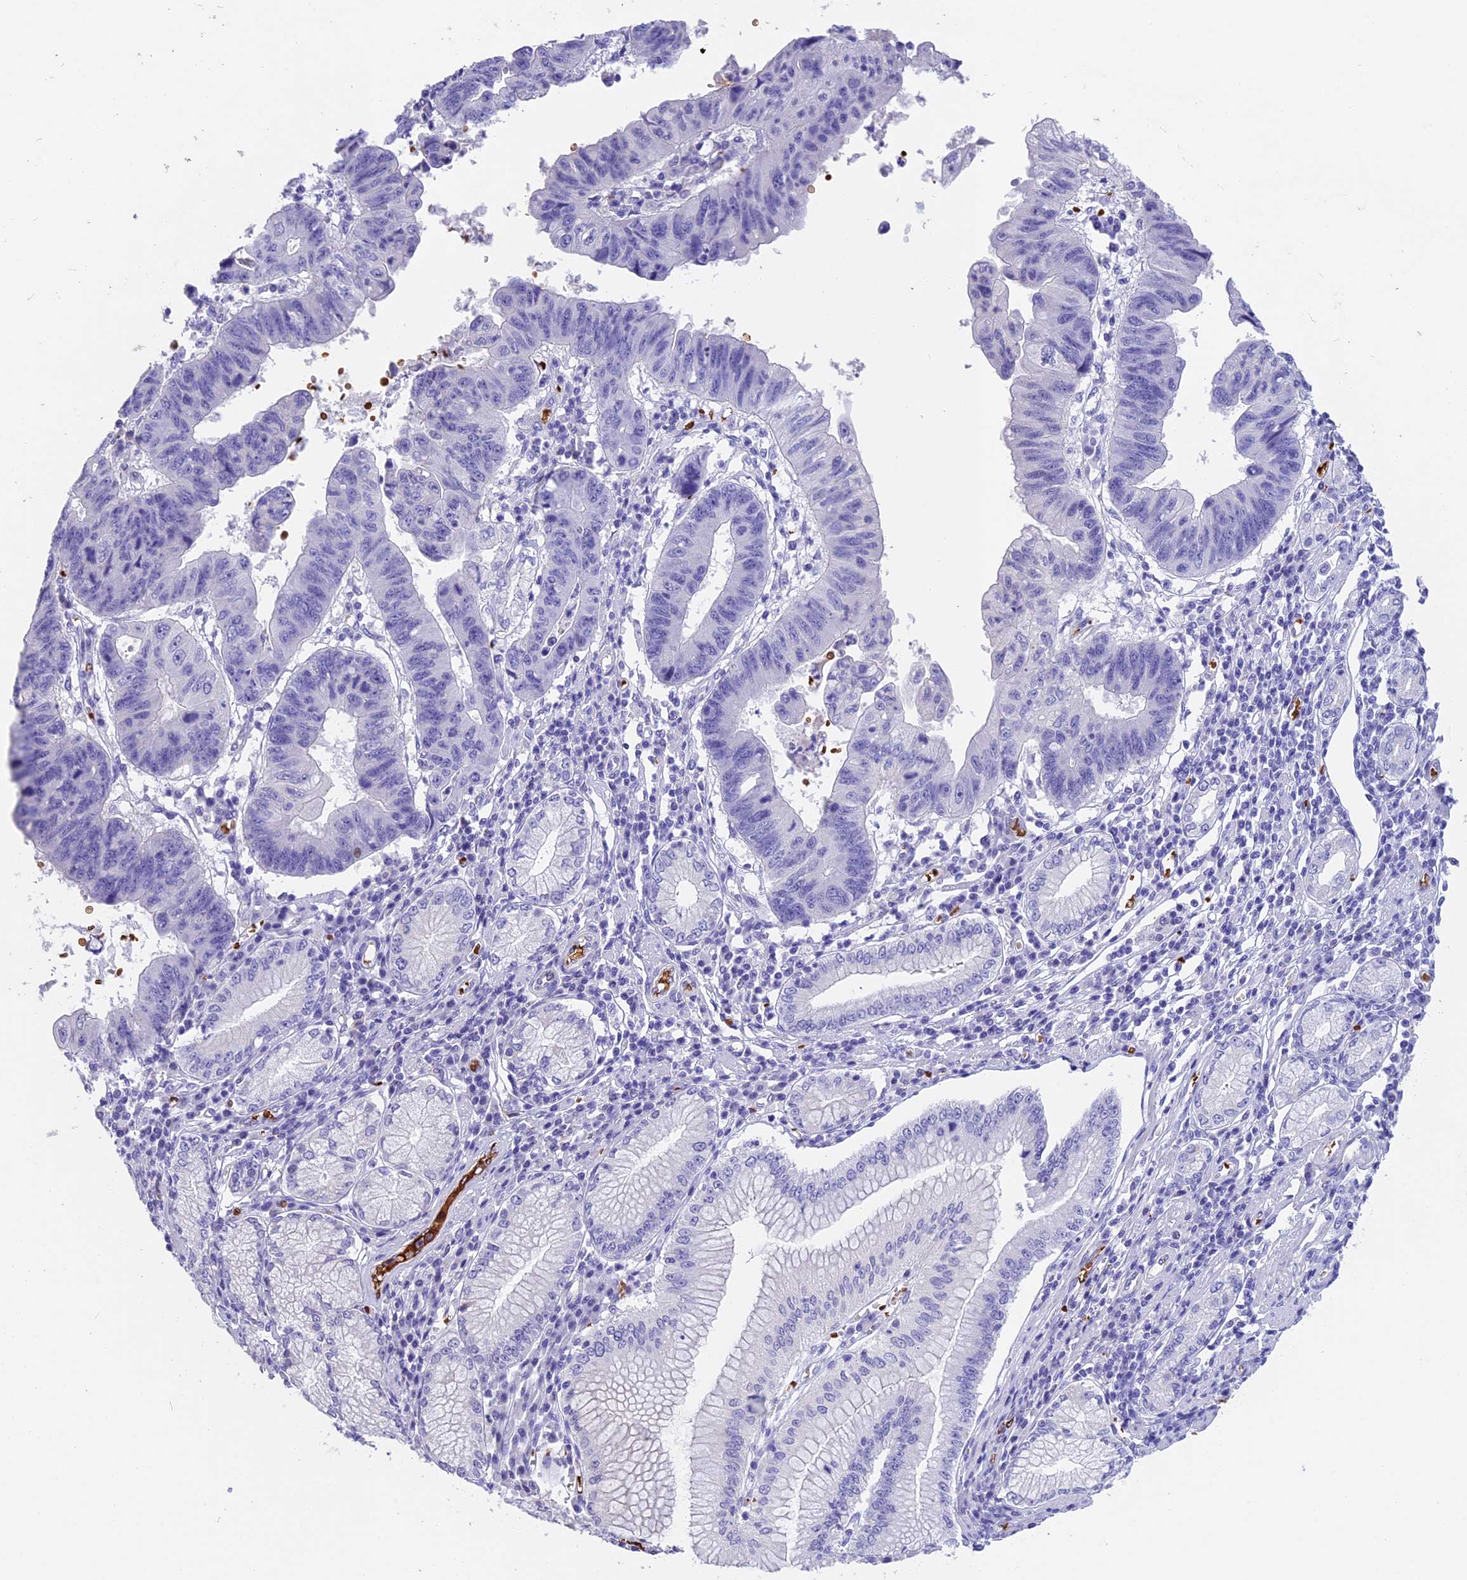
{"staining": {"intensity": "negative", "quantity": "none", "location": "none"}, "tissue": "stomach cancer", "cell_type": "Tumor cells", "image_type": "cancer", "snomed": [{"axis": "morphology", "description": "Adenocarcinoma, NOS"}, {"axis": "topography", "description": "Stomach"}], "caption": "This is an IHC photomicrograph of stomach cancer (adenocarcinoma). There is no expression in tumor cells.", "gene": "TNNC2", "patient": {"sex": "male", "age": 59}}